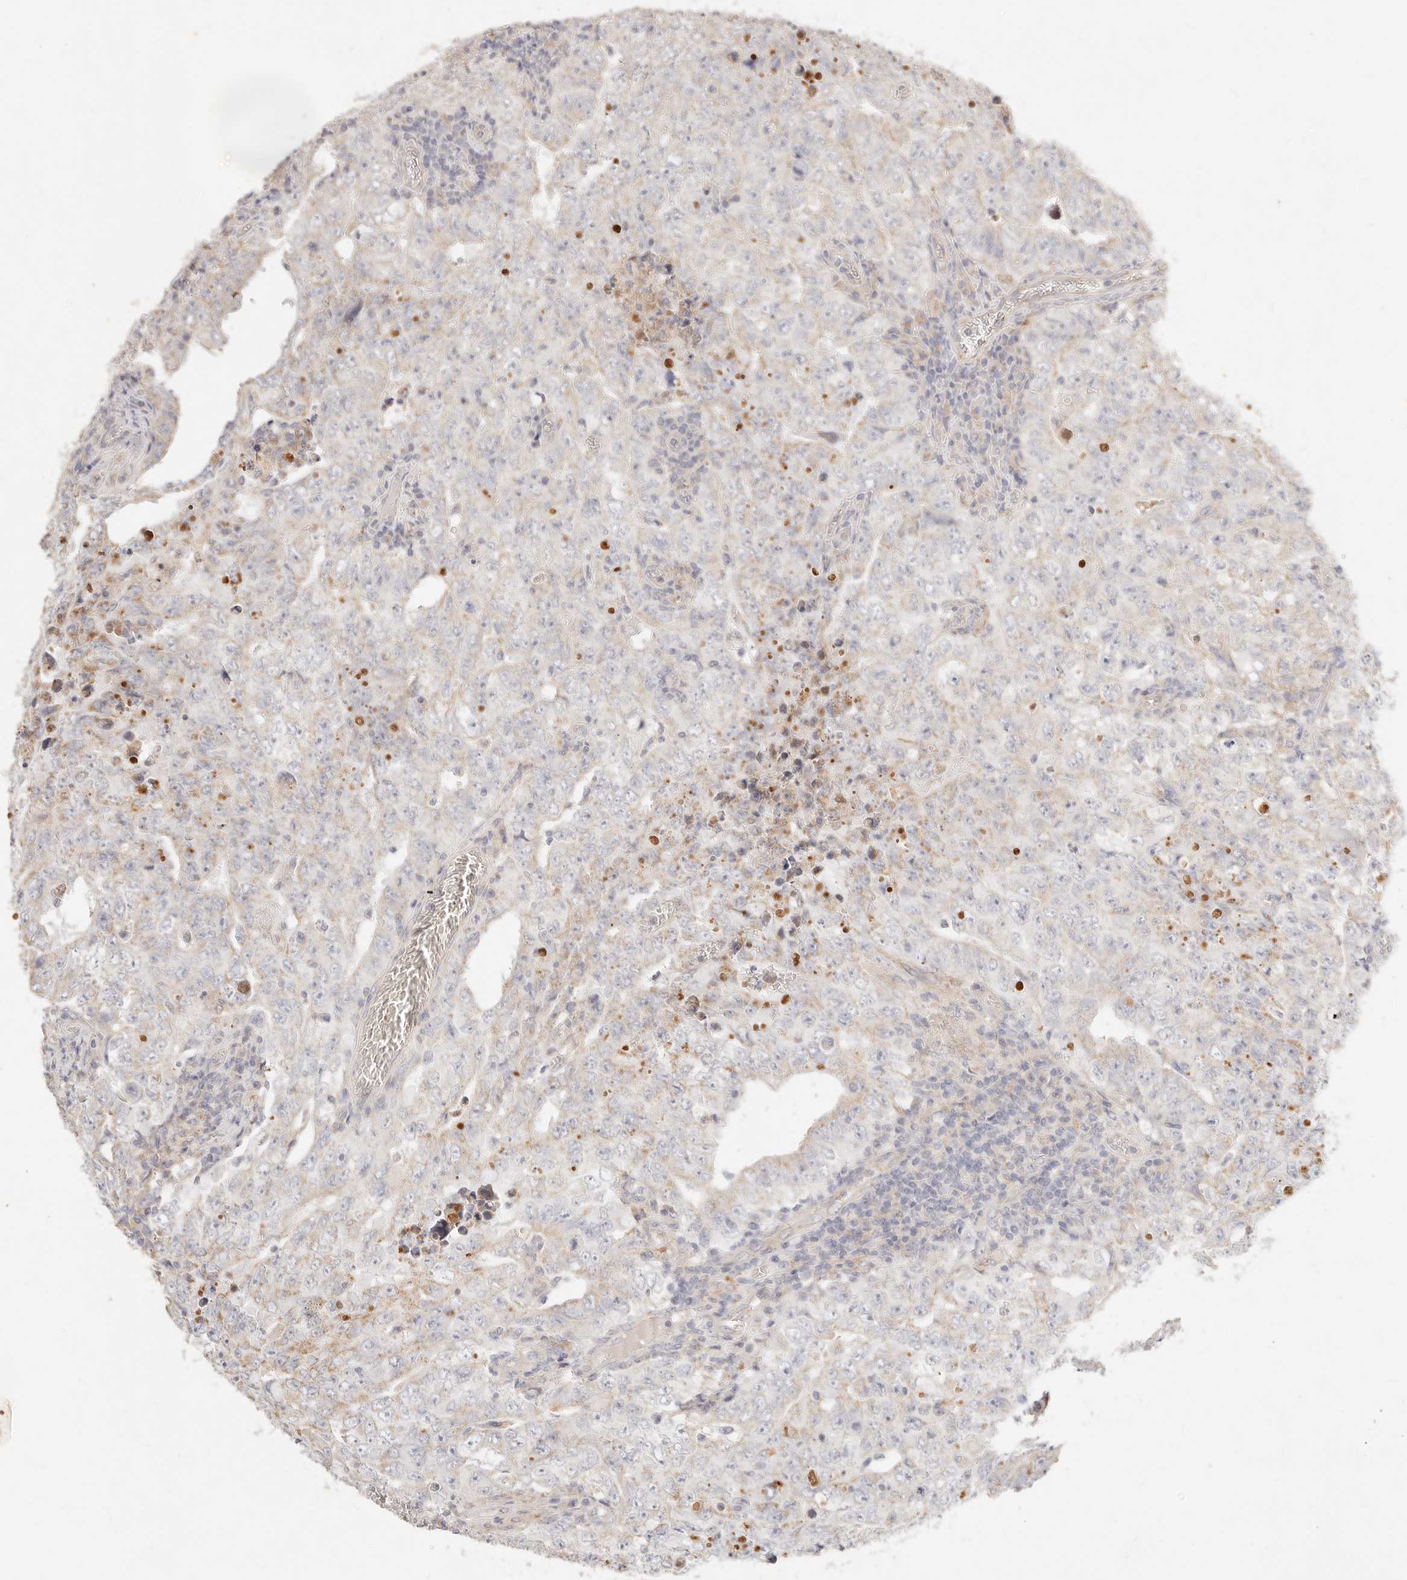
{"staining": {"intensity": "moderate", "quantity": "<25%", "location": "cytoplasmic/membranous"}, "tissue": "testis cancer", "cell_type": "Tumor cells", "image_type": "cancer", "snomed": [{"axis": "morphology", "description": "Carcinoma, Embryonal, NOS"}, {"axis": "topography", "description": "Testis"}], "caption": "This image demonstrates immunohistochemistry staining of human testis cancer, with low moderate cytoplasmic/membranous staining in about <25% of tumor cells.", "gene": "ACOX1", "patient": {"sex": "male", "age": 26}}